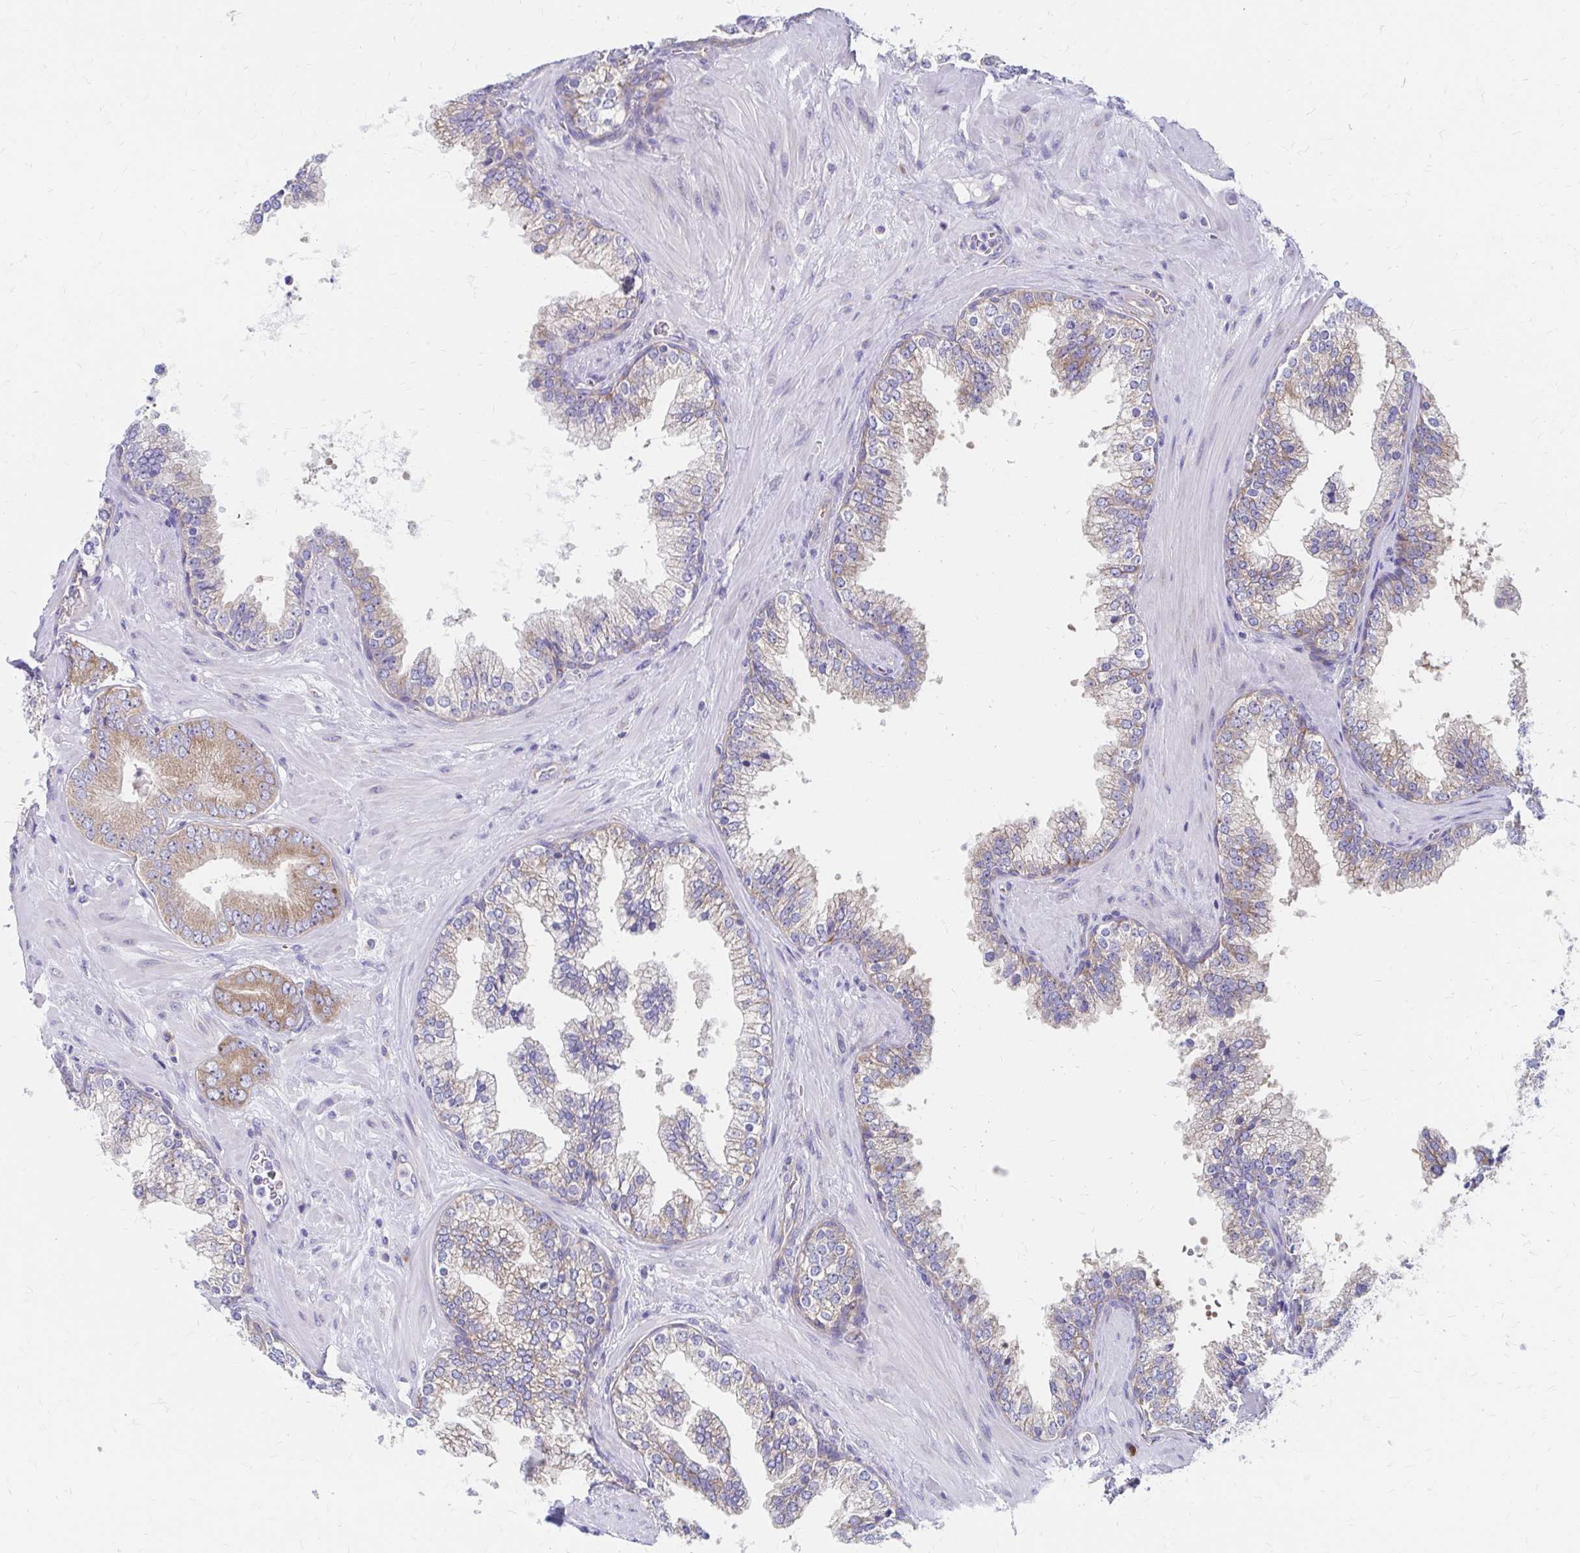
{"staining": {"intensity": "moderate", "quantity": ">75%", "location": "cytoplasmic/membranous"}, "tissue": "prostate cancer", "cell_type": "Tumor cells", "image_type": "cancer", "snomed": [{"axis": "morphology", "description": "Adenocarcinoma, High grade"}, {"axis": "topography", "description": "Prostate"}], "caption": "Immunohistochemistry (IHC) (DAB (3,3'-diaminobenzidine)) staining of human prostate high-grade adenocarcinoma displays moderate cytoplasmic/membranous protein staining in about >75% of tumor cells.", "gene": "RPL27A", "patient": {"sex": "male", "age": 65}}